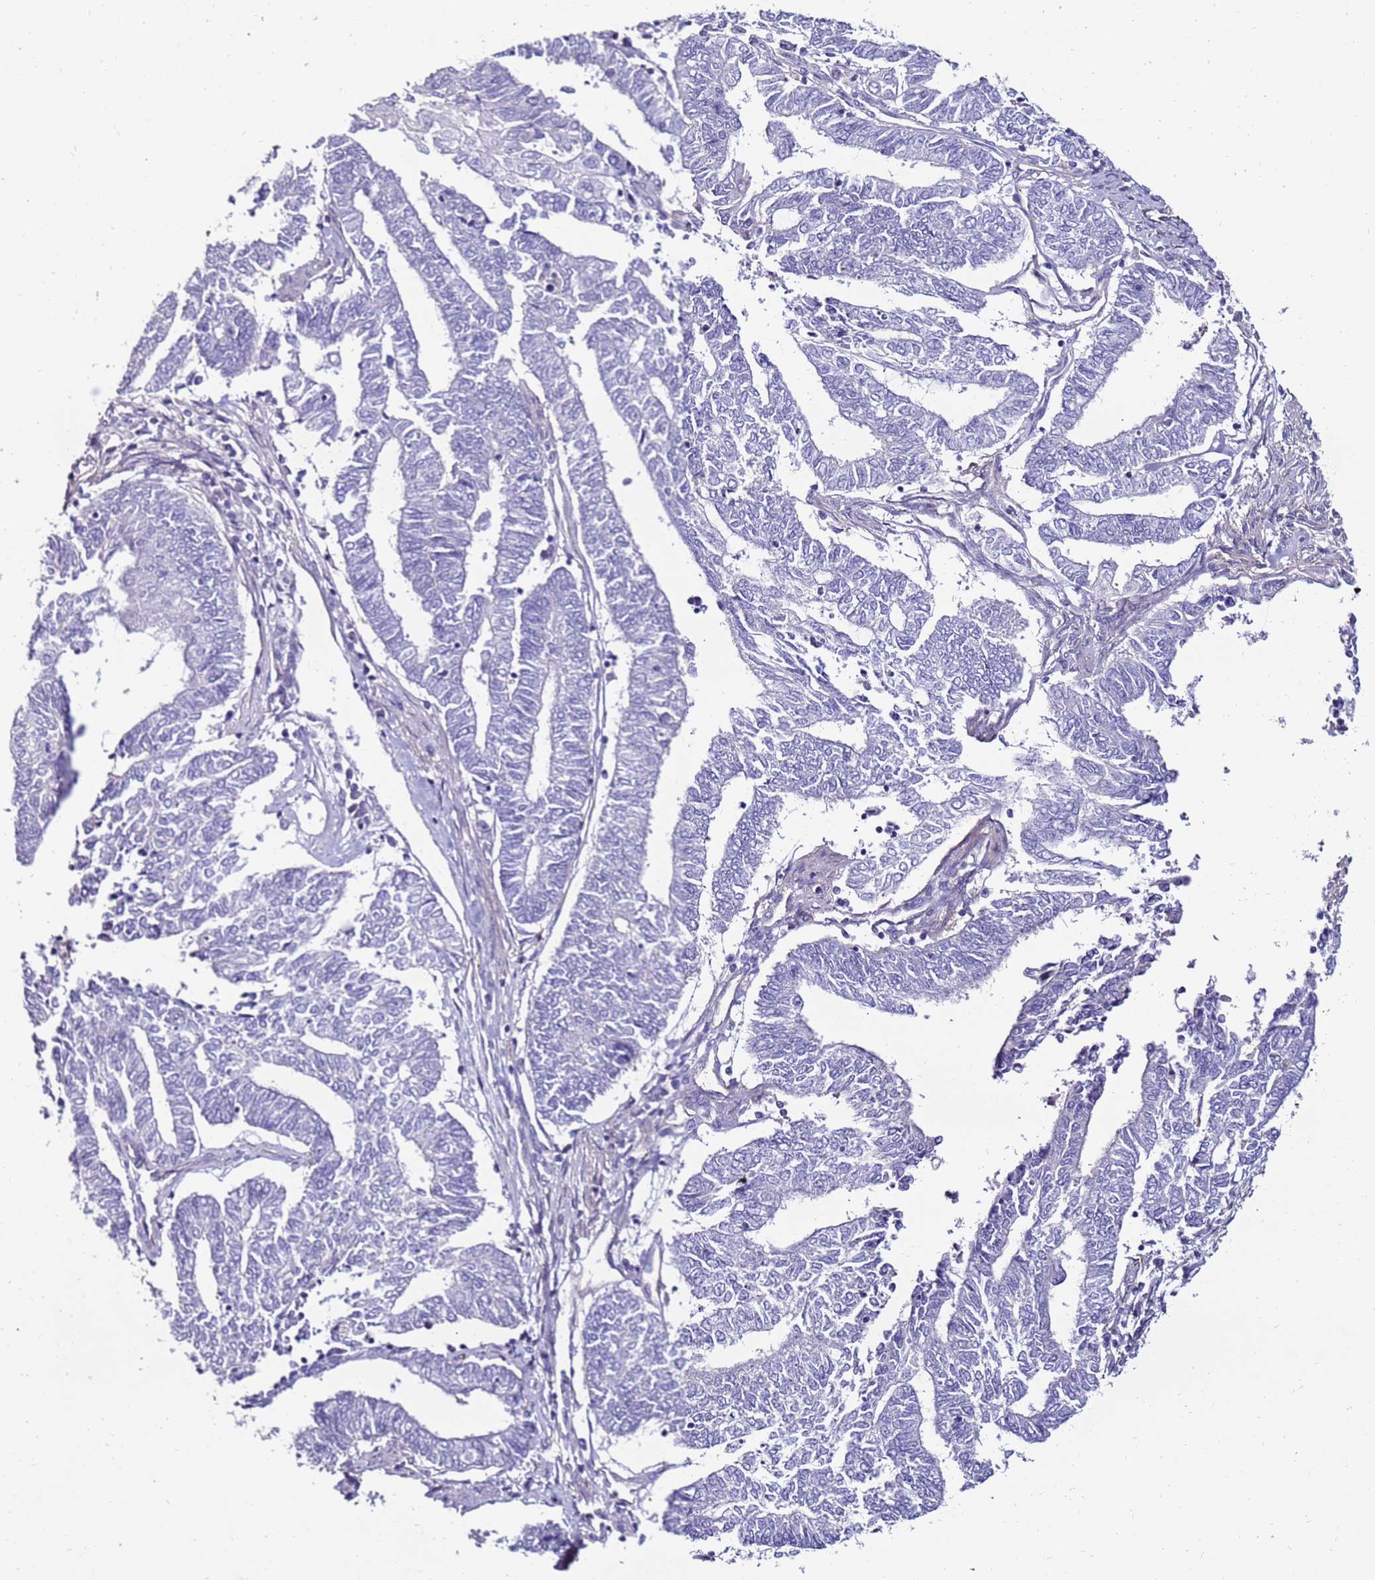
{"staining": {"intensity": "negative", "quantity": "none", "location": "none"}, "tissue": "endometrial cancer", "cell_type": "Tumor cells", "image_type": "cancer", "snomed": [{"axis": "morphology", "description": "Adenocarcinoma, NOS"}, {"axis": "topography", "description": "Uterus"}, {"axis": "topography", "description": "Endometrium"}], "caption": "The immunohistochemistry image has no significant expression in tumor cells of endometrial cancer (adenocarcinoma) tissue. (Brightfield microscopy of DAB (3,3'-diaminobenzidine) immunohistochemistry at high magnification).", "gene": "CLEC4M", "patient": {"sex": "female", "age": 70}}